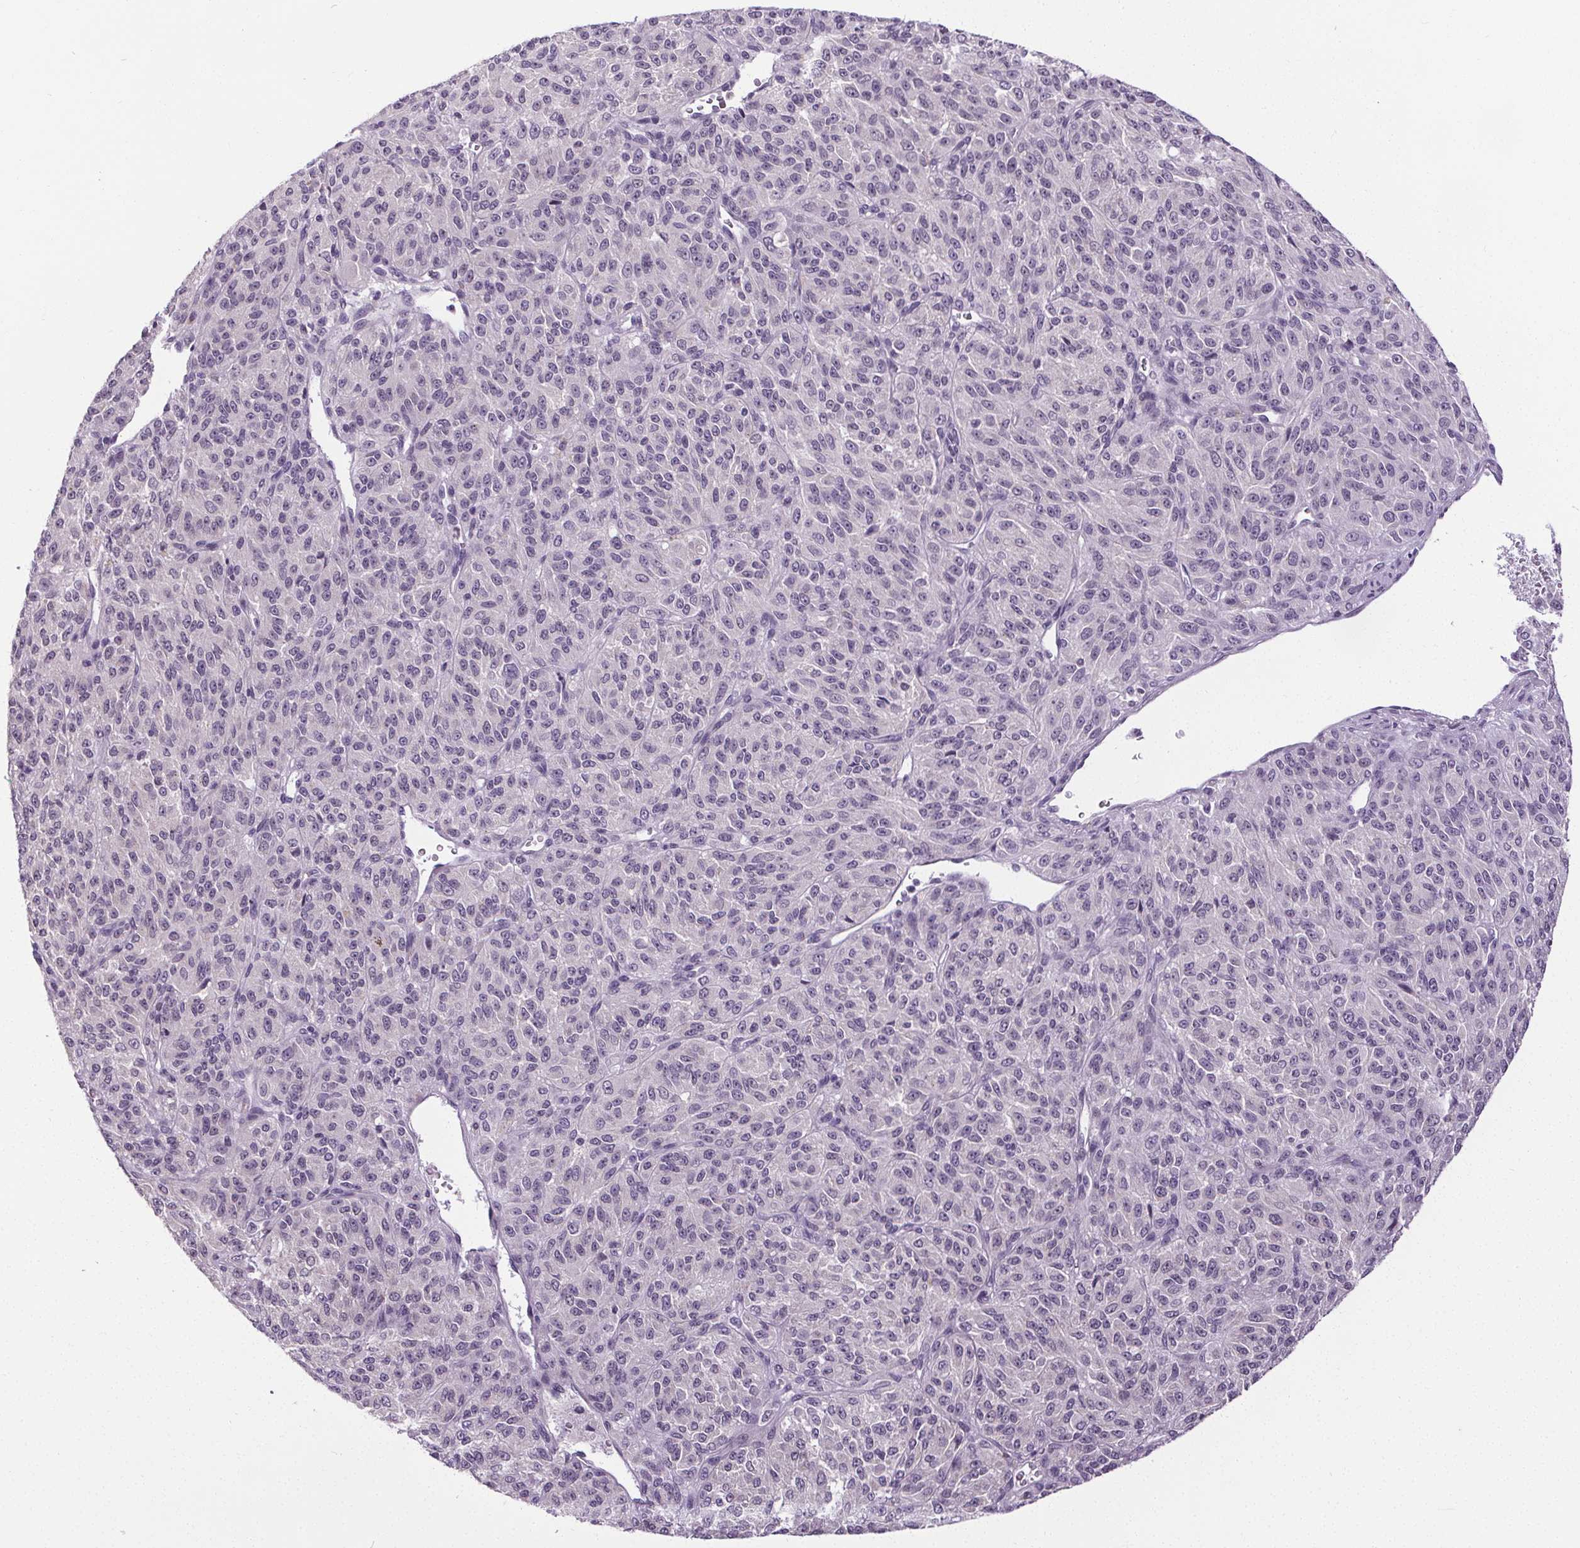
{"staining": {"intensity": "negative", "quantity": "none", "location": "none"}, "tissue": "melanoma", "cell_type": "Tumor cells", "image_type": "cancer", "snomed": [{"axis": "morphology", "description": "Malignant melanoma, Metastatic site"}, {"axis": "topography", "description": "Brain"}], "caption": "High magnification brightfield microscopy of melanoma stained with DAB (brown) and counterstained with hematoxylin (blue): tumor cells show no significant positivity. Nuclei are stained in blue.", "gene": "TMEM240", "patient": {"sex": "female", "age": 56}}